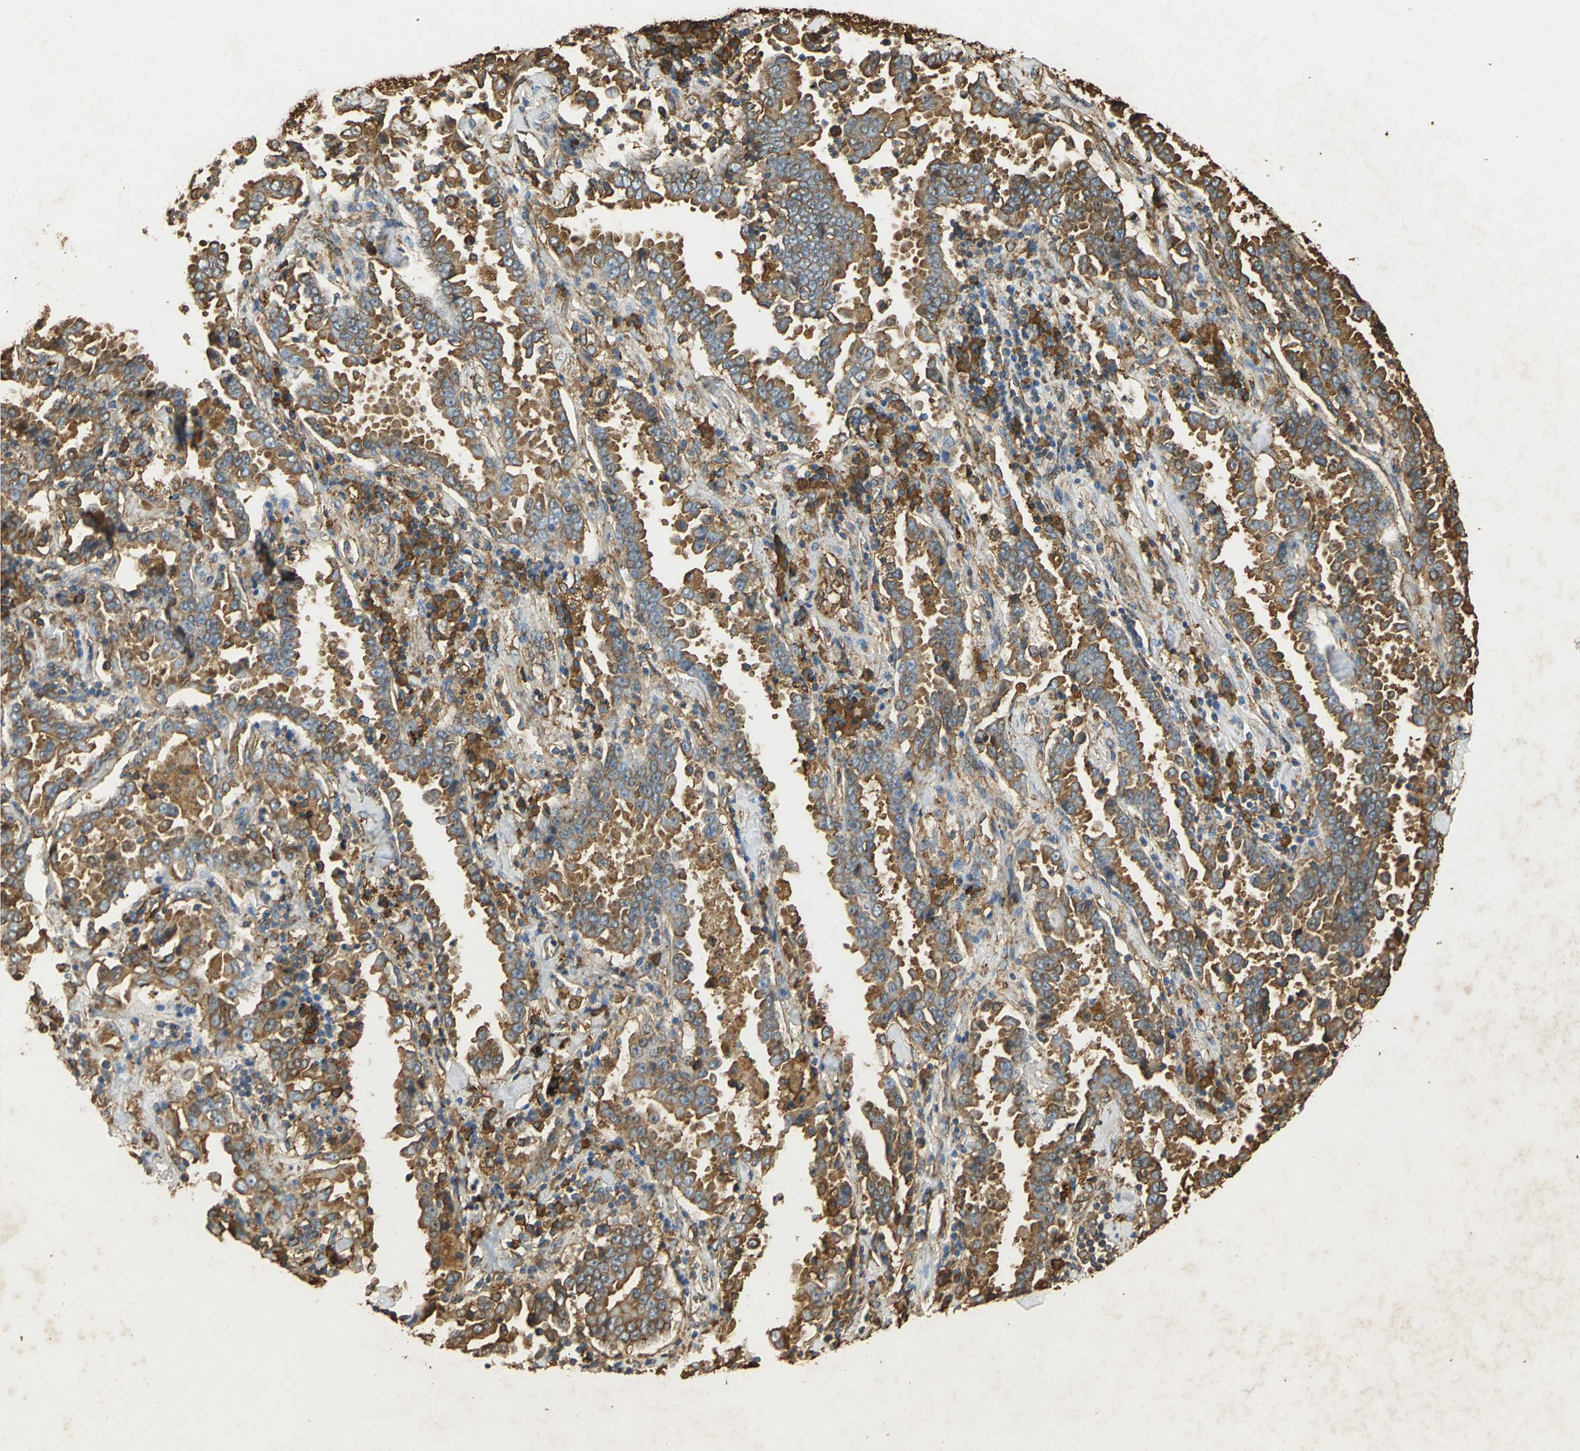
{"staining": {"intensity": "moderate", "quantity": ">75%", "location": "cytoplasmic/membranous"}, "tissue": "lung cancer", "cell_type": "Tumor cells", "image_type": "cancer", "snomed": [{"axis": "morphology", "description": "Normal tissue, NOS"}, {"axis": "morphology", "description": "Inflammation, NOS"}, {"axis": "morphology", "description": "Adenocarcinoma, NOS"}, {"axis": "topography", "description": "Lung"}], "caption": "There is medium levels of moderate cytoplasmic/membranous positivity in tumor cells of lung cancer, as demonstrated by immunohistochemical staining (brown color).", "gene": "HSP90B1", "patient": {"sex": "female", "age": 64}}